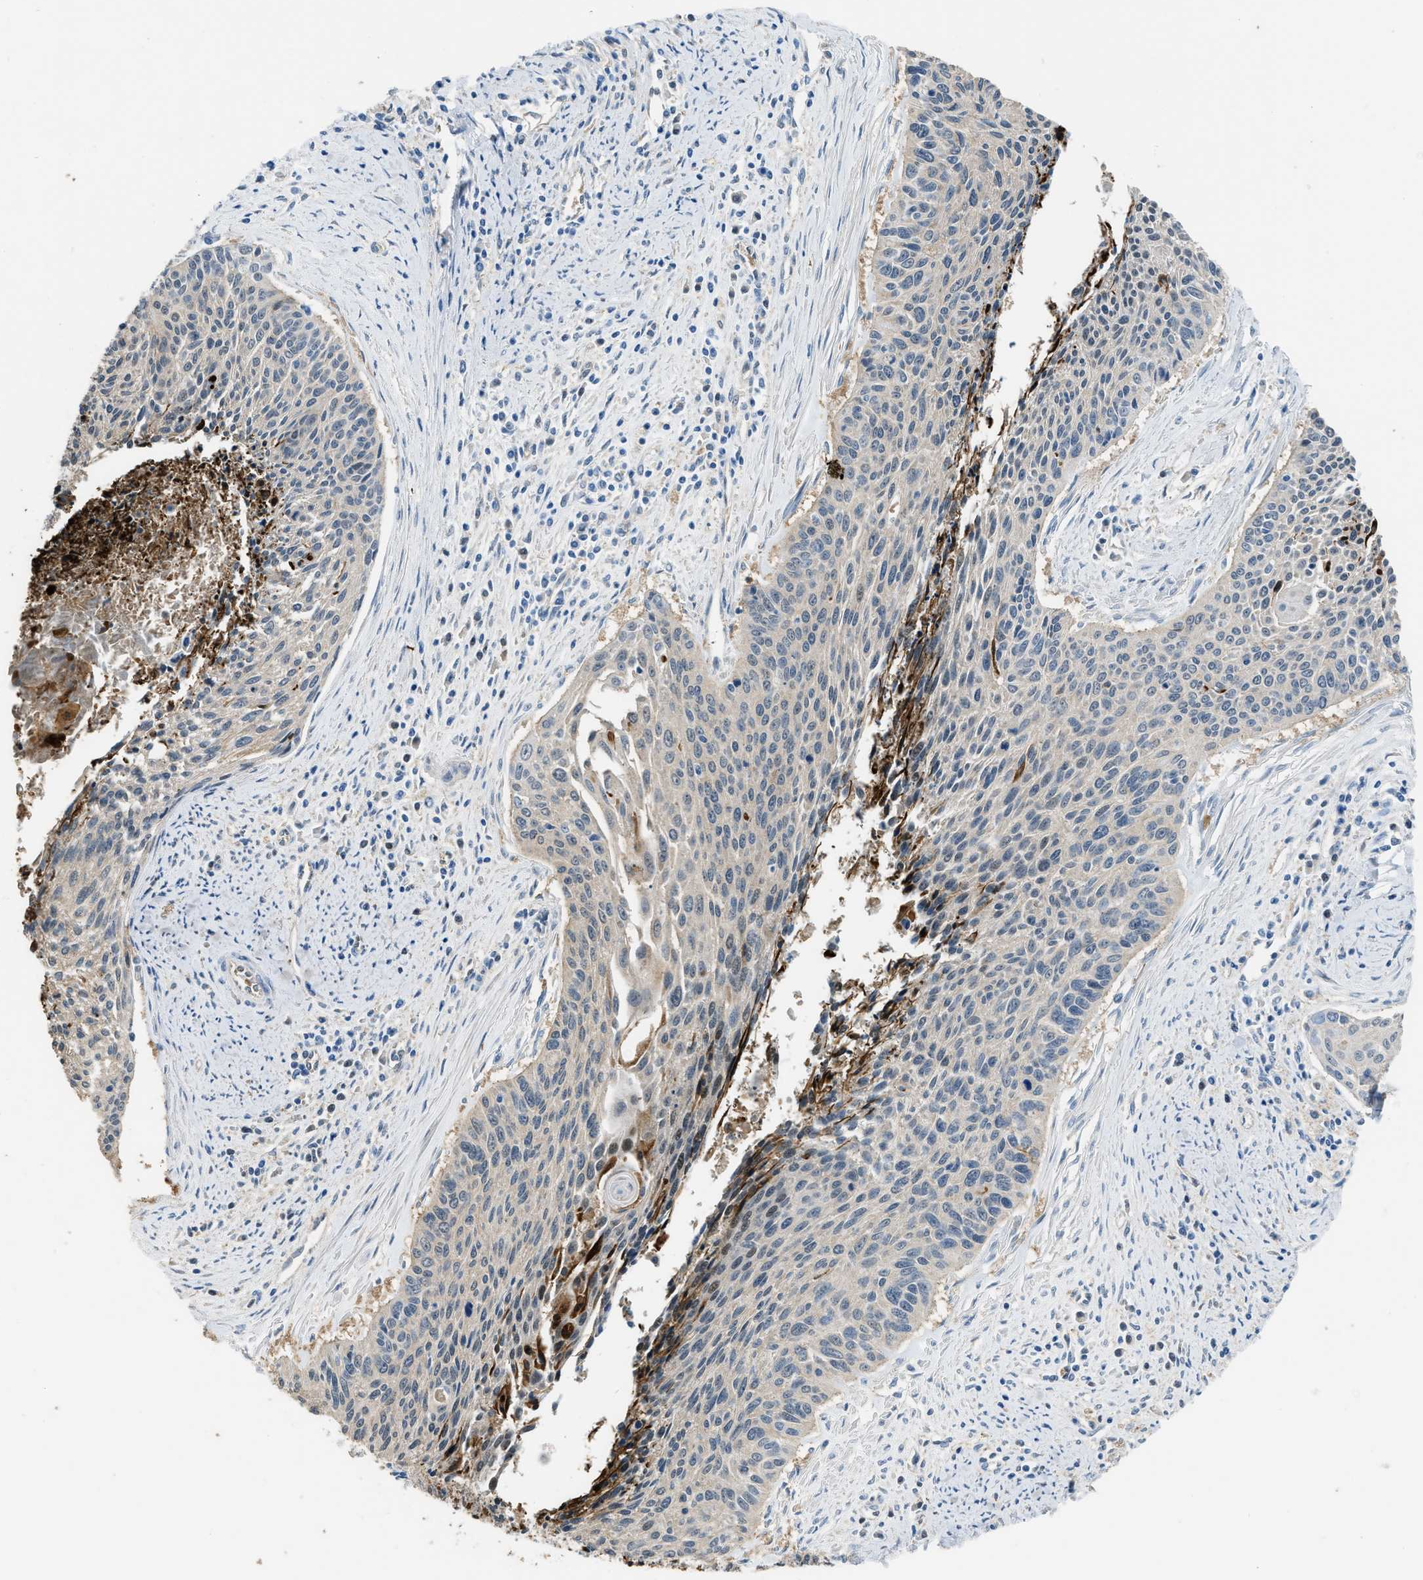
{"staining": {"intensity": "weak", "quantity": "<25%", "location": "cytoplasmic/membranous"}, "tissue": "cervical cancer", "cell_type": "Tumor cells", "image_type": "cancer", "snomed": [{"axis": "morphology", "description": "Squamous cell carcinoma, NOS"}, {"axis": "topography", "description": "Cervix"}], "caption": "The image shows no staining of tumor cells in squamous cell carcinoma (cervical).", "gene": "ETFB", "patient": {"sex": "female", "age": 55}}